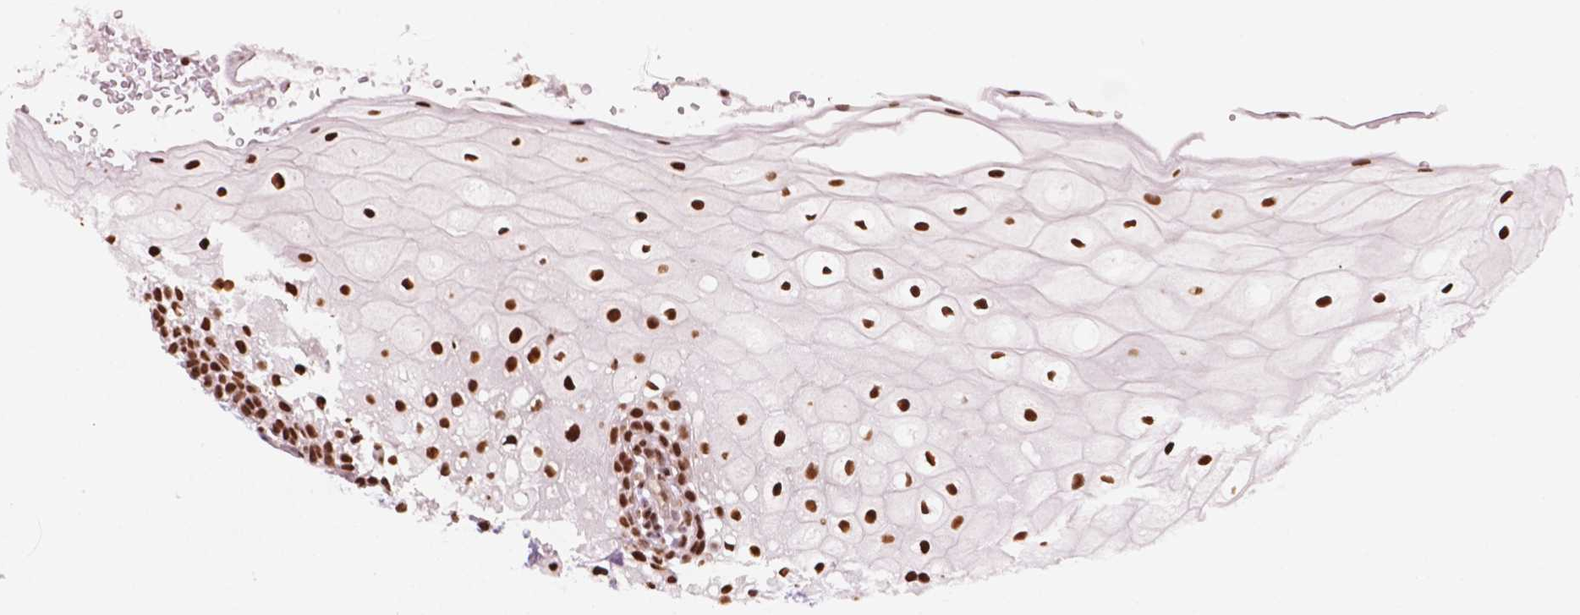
{"staining": {"intensity": "strong", "quantity": ">75%", "location": "nuclear"}, "tissue": "oral mucosa", "cell_type": "Squamous epithelial cells", "image_type": "normal", "snomed": [{"axis": "morphology", "description": "Normal tissue, NOS"}, {"axis": "morphology", "description": "Squamous cell carcinoma, NOS"}, {"axis": "topography", "description": "Oral tissue"}, {"axis": "topography", "description": "Head-Neck"}], "caption": "Normal oral mucosa displays strong nuclear positivity in about >75% of squamous epithelial cells, visualized by immunohistochemistry. (DAB IHC with brightfield microscopy, high magnification).", "gene": "GTF3C5", "patient": {"sex": "male", "age": 69}}